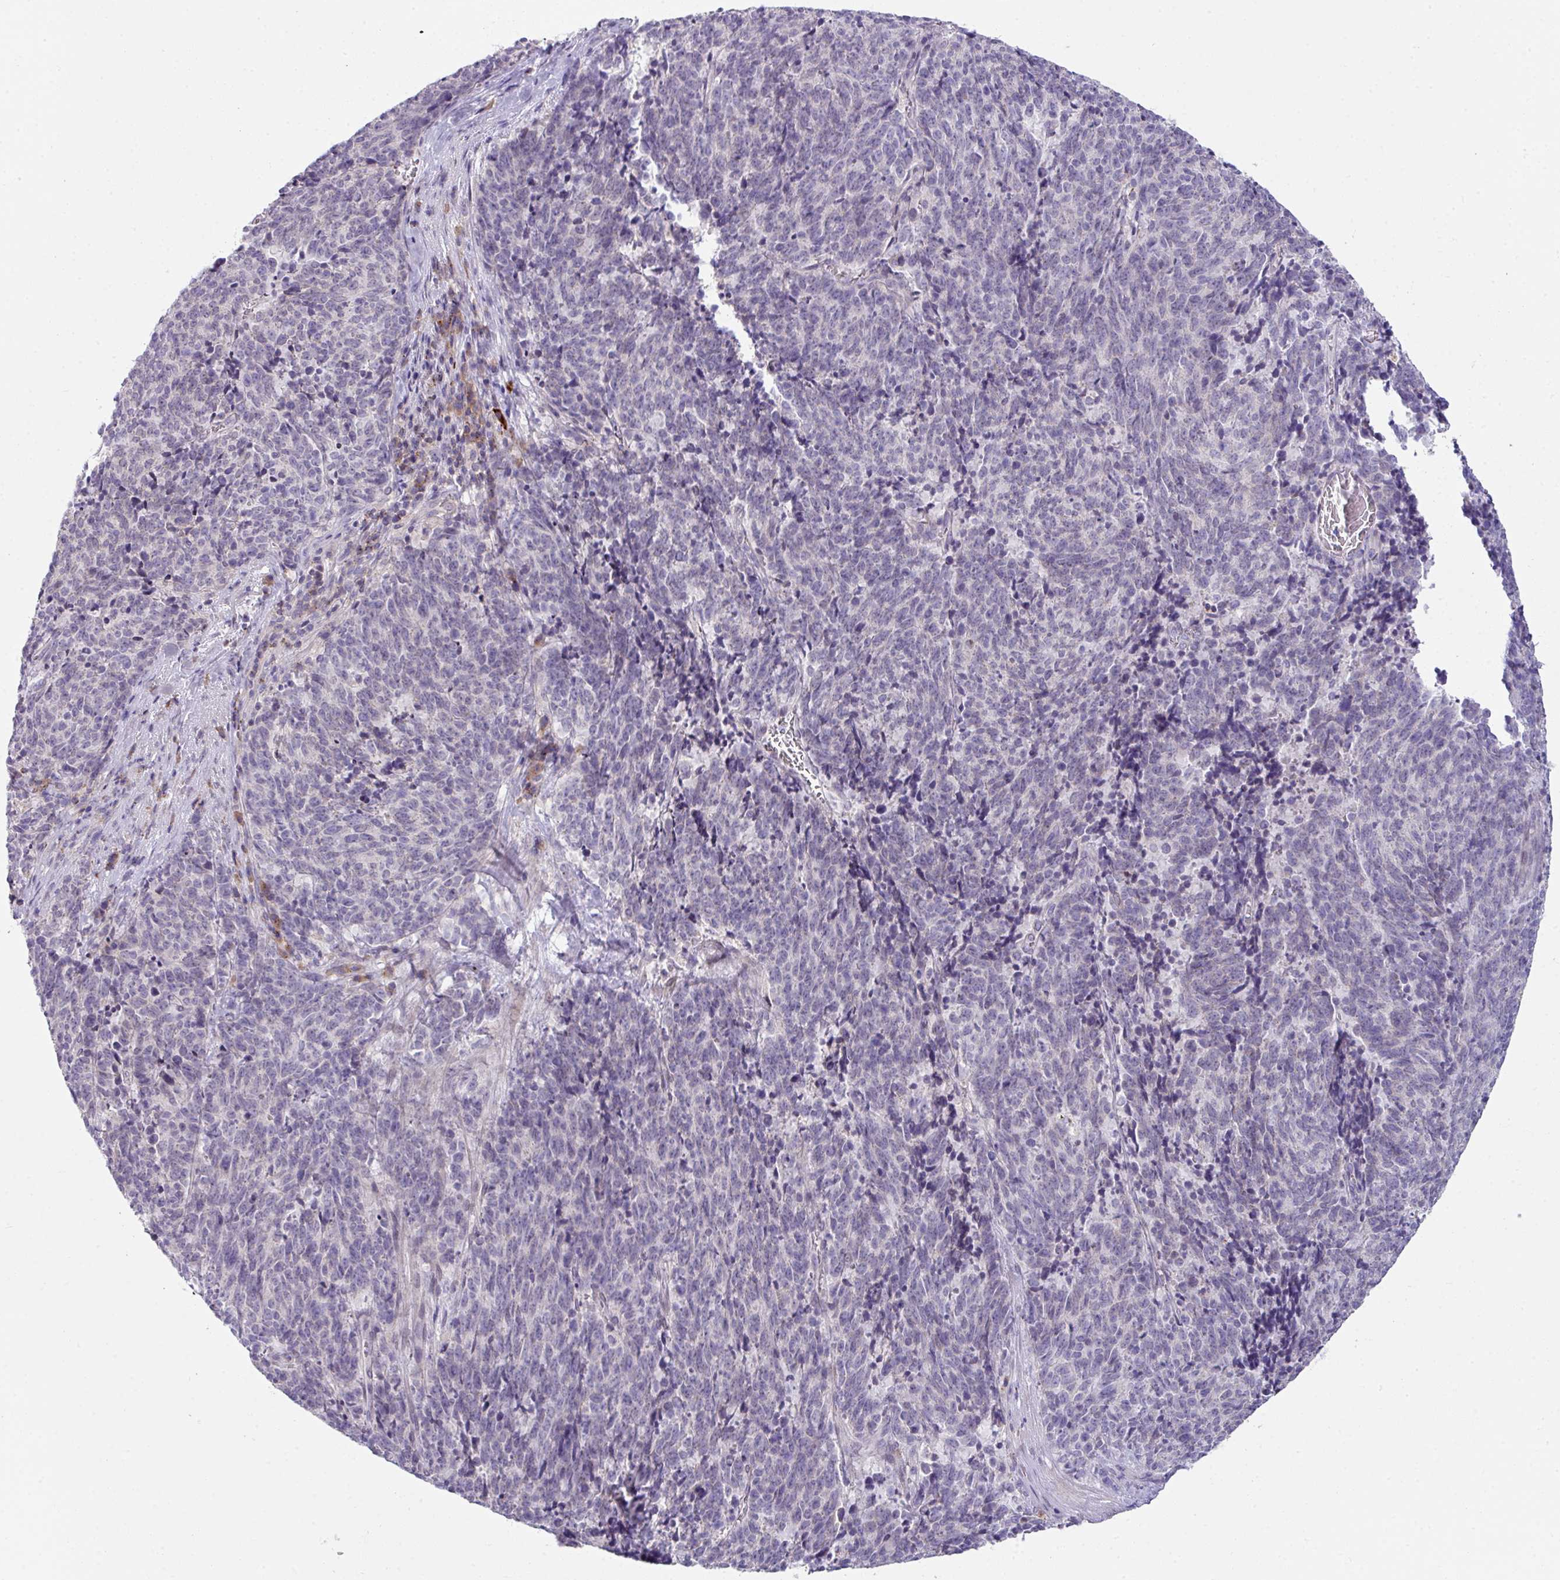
{"staining": {"intensity": "negative", "quantity": "none", "location": "none"}, "tissue": "cervical cancer", "cell_type": "Tumor cells", "image_type": "cancer", "snomed": [{"axis": "morphology", "description": "Squamous cell carcinoma, NOS"}, {"axis": "topography", "description": "Cervix"}], "caption": "Histopathology image shows no significant protein positivity in tumor cells of cervical squamous cell carcinoma.", "gene": "SLAMF6", "patient": {"sex": "female", "age": 29}}